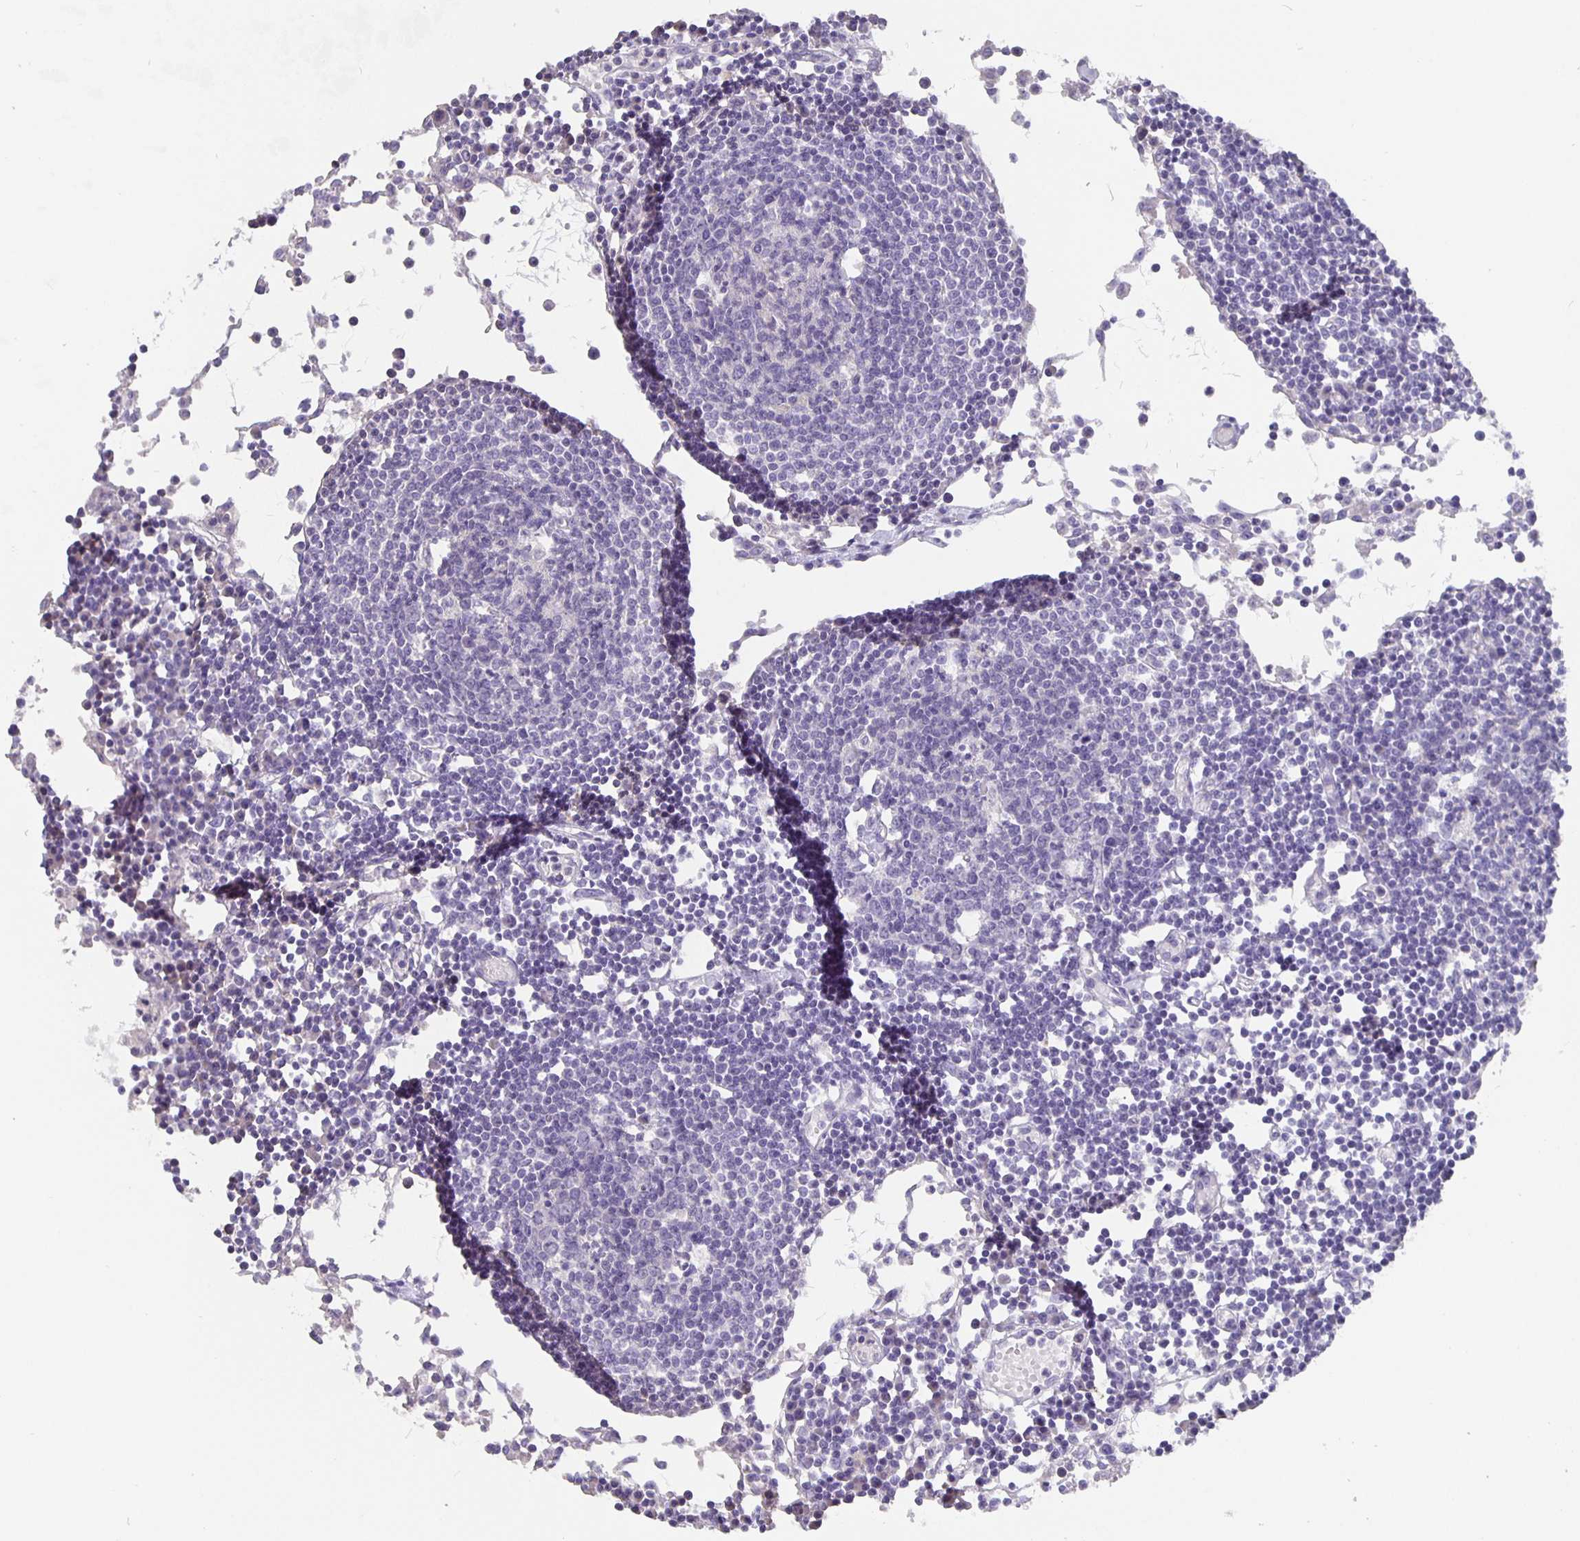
{"staining": {"intensity": "negative", "quantity": "none", "location": "none"}, "tissue": "lymph node", "cell_type": "Germinal center cells", "image_type": "normal", "snomed": [{"axis": "morphology", "description": "Normal tissue, NOS"}, {"axis": "topography", "description": "Lymph node"}], "caption": "This is a image of immunohistochemistry (IHC) staining of benign lymph node, which shows no expression in germinal center cells.", "gene": "CFAP74", "patient": {"sex": "female", "age": 78}}